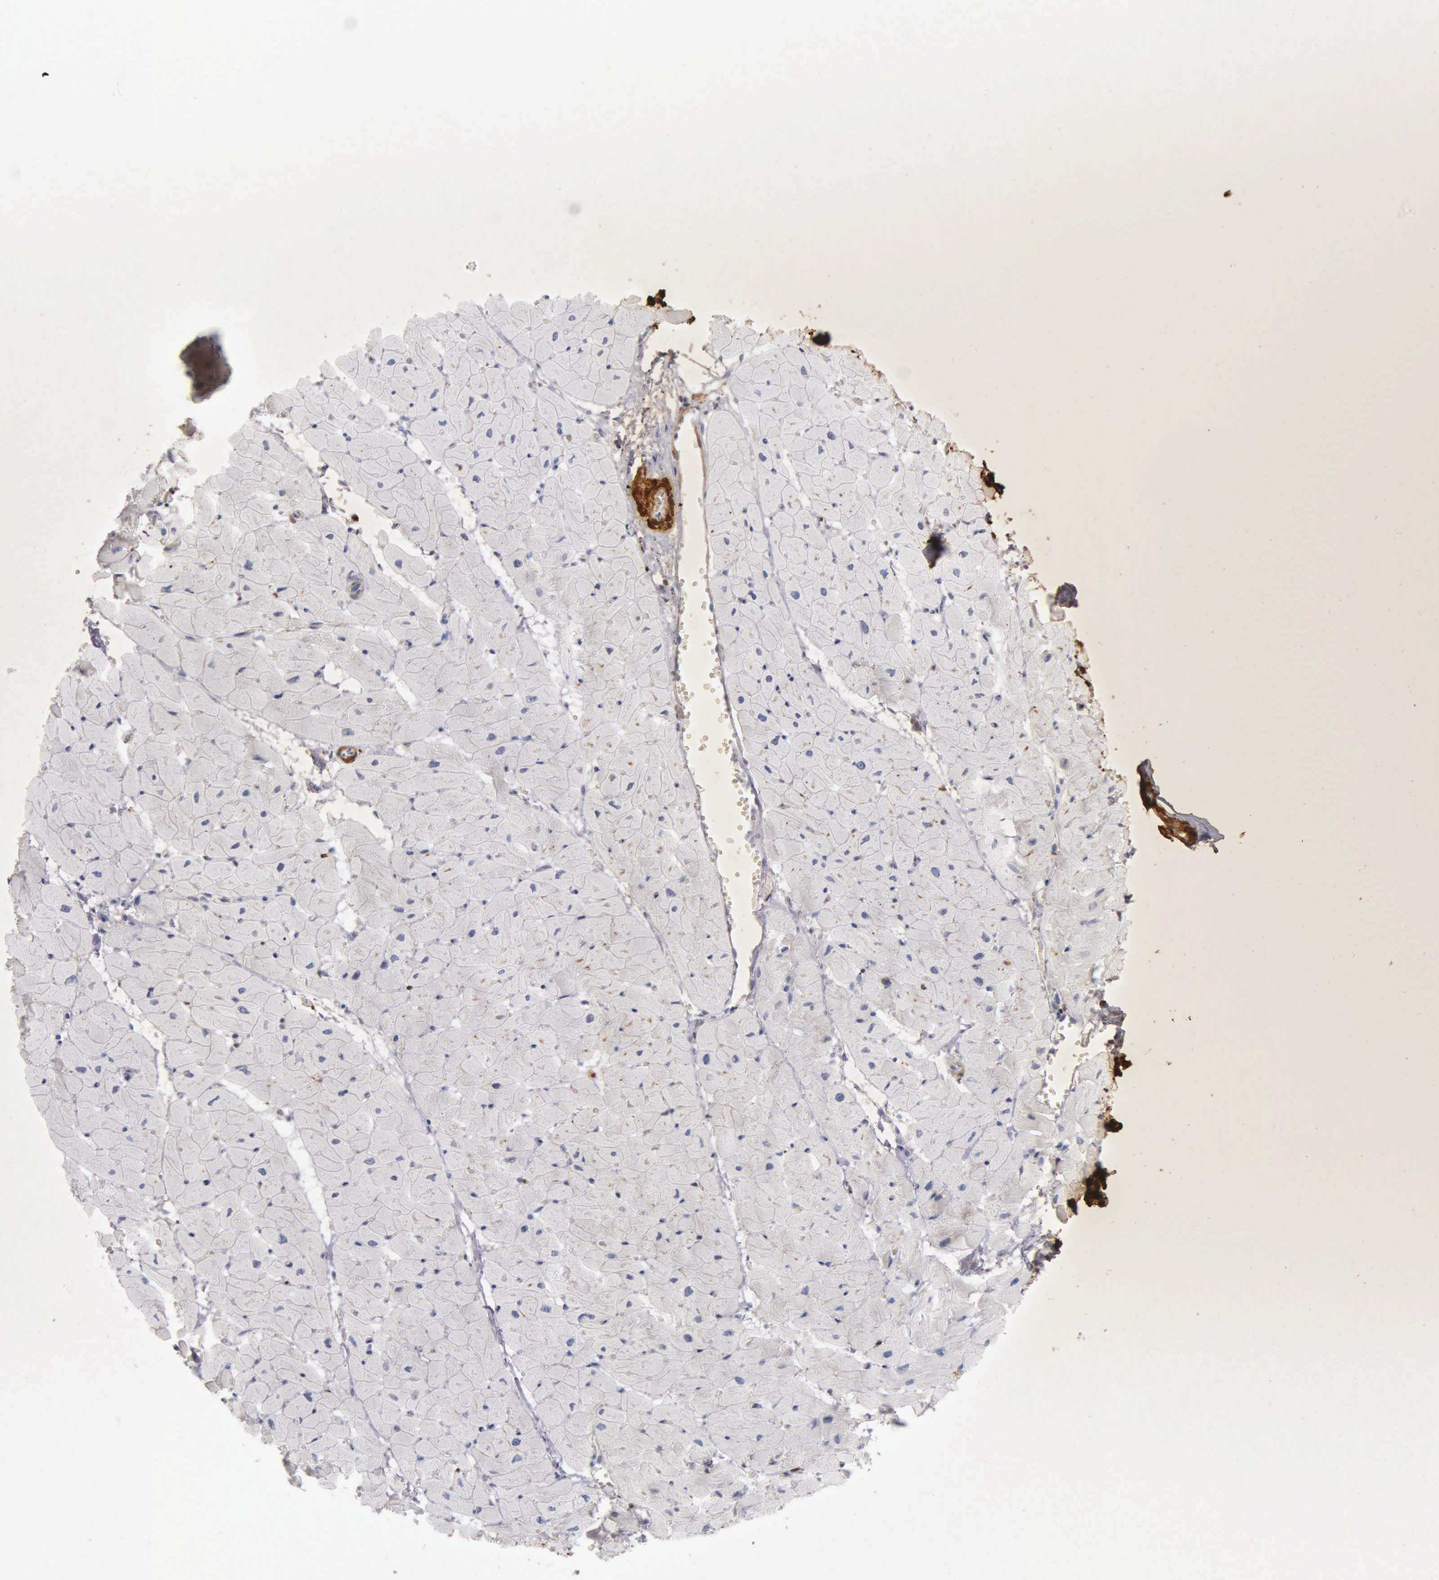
{"staining": {"intensity": "negative", "quantity": "none", "location": "none"}, "tissue": "heart muscle", "cell_type": "Cardiomyocytes", "image_type": "normal", "snomed": [{"axis": "morphology", "description": "Normal tissue, NOS"}, {"axis": "topography", "description": "Heart"}], "caption": "Image shows no protein expression in cardiomyocytes of unremarkable heart muscle. (Stains: DAB (3,3'-diaminobenzidine) immunohistochemistry with hematoxylin counter stain, Microscopy: brightfield microscopy at high magnification).", "gene": "CNN1", "patient": {"sex": "female", "age": 19}}